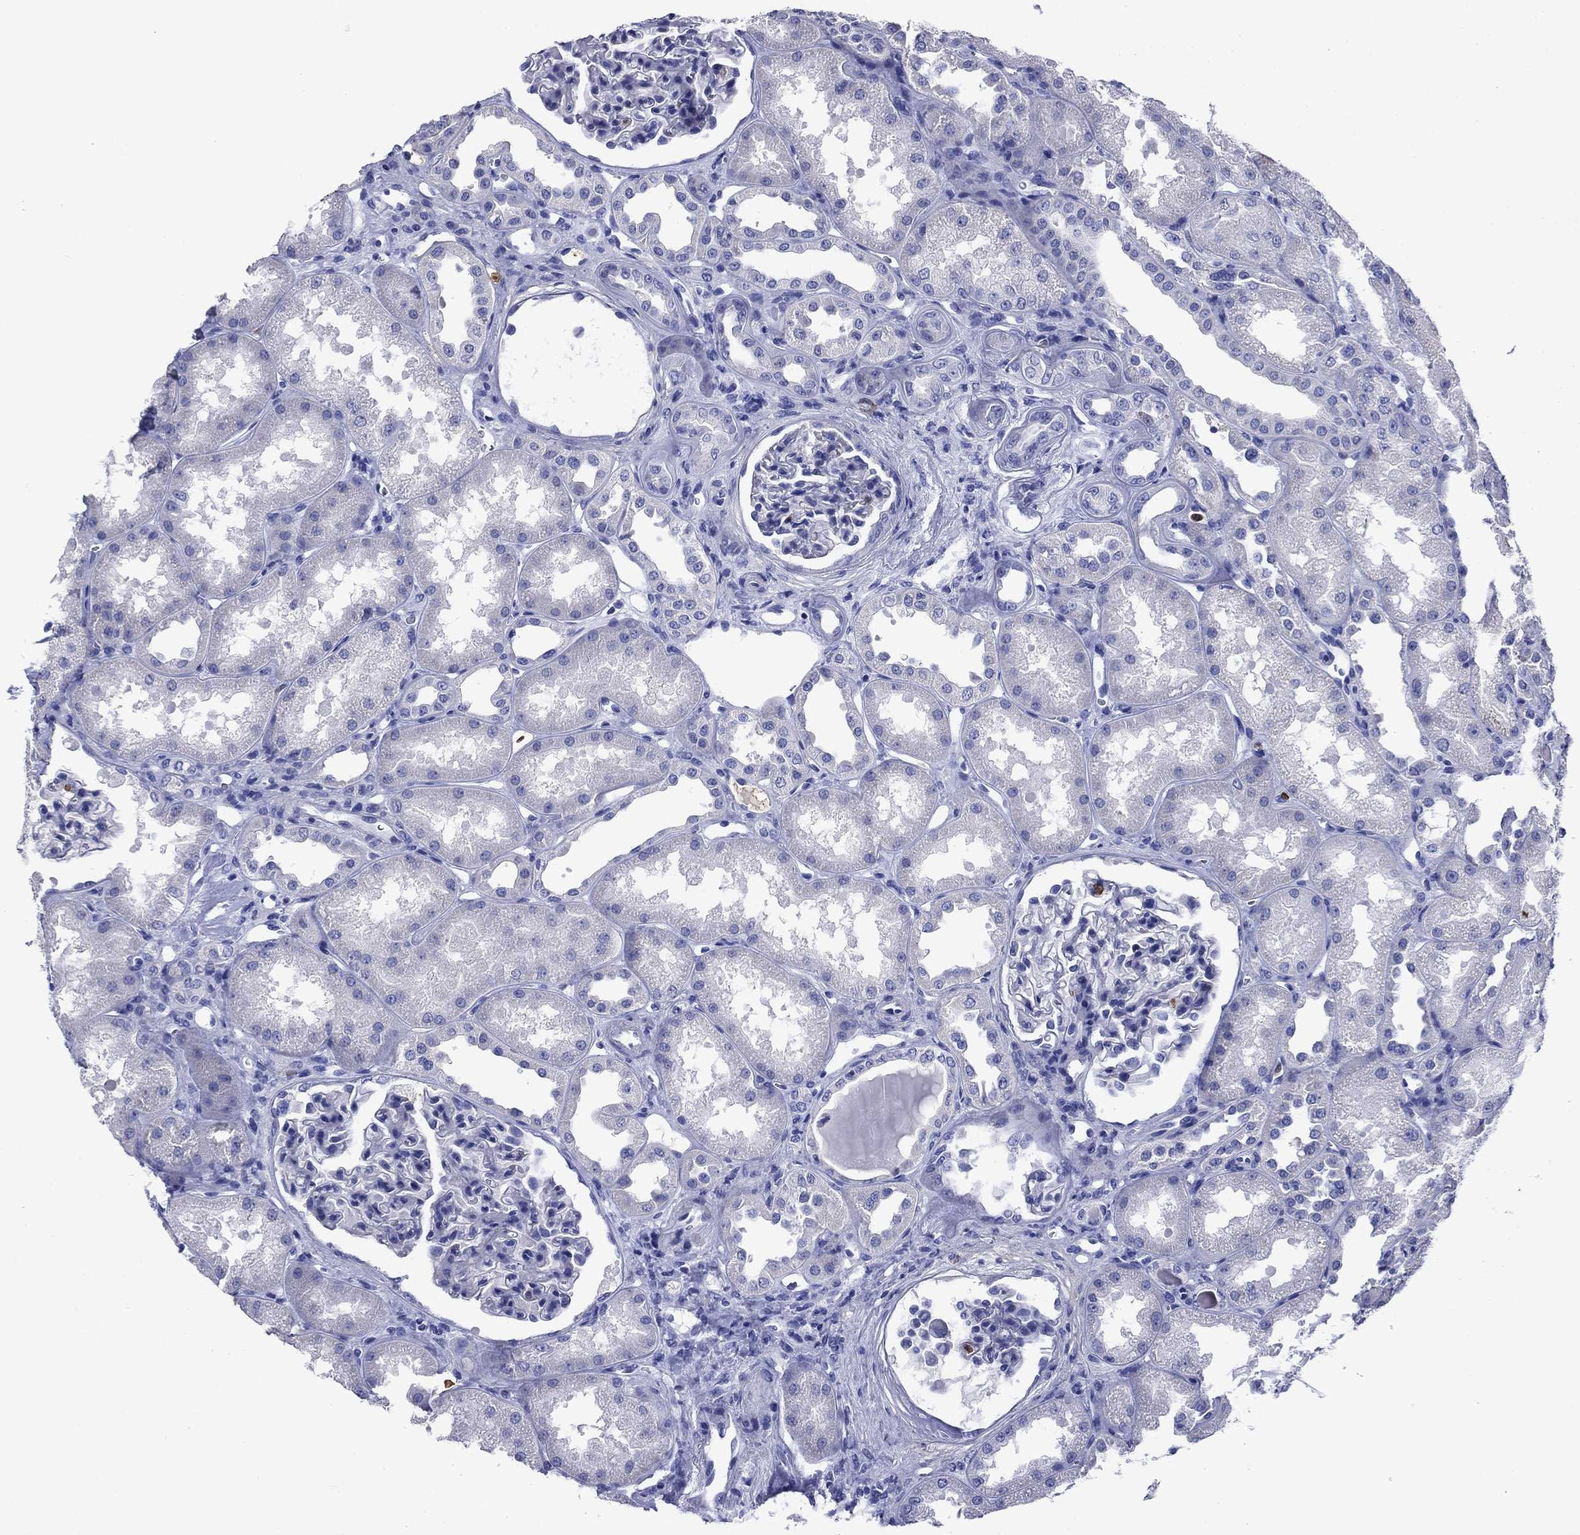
{"staining": {"intensity": "negative", "quantity": "none", "location": "none"}, "tissue": "kidney", "cell_type": "Cells in glomeruli", "image_type": "normal", "snomed": [{"axis": "morphology", "description": "Normal tissue, NOS"}, {"axis": "topography", "description": "Kidney"}], "caption": "A histopathology image of kidney stained for a protein exhibits no brown staining in cells in glomeruli. The staining was performed using DAB (3,3'-diaminobenzidine) to visualize the protein expression in brown, while the nuclei were stained in blue with hematoxylin (Magnification: 20x).", "gene": "TFR2", "patient": {"sex": "male", "age": 61}}